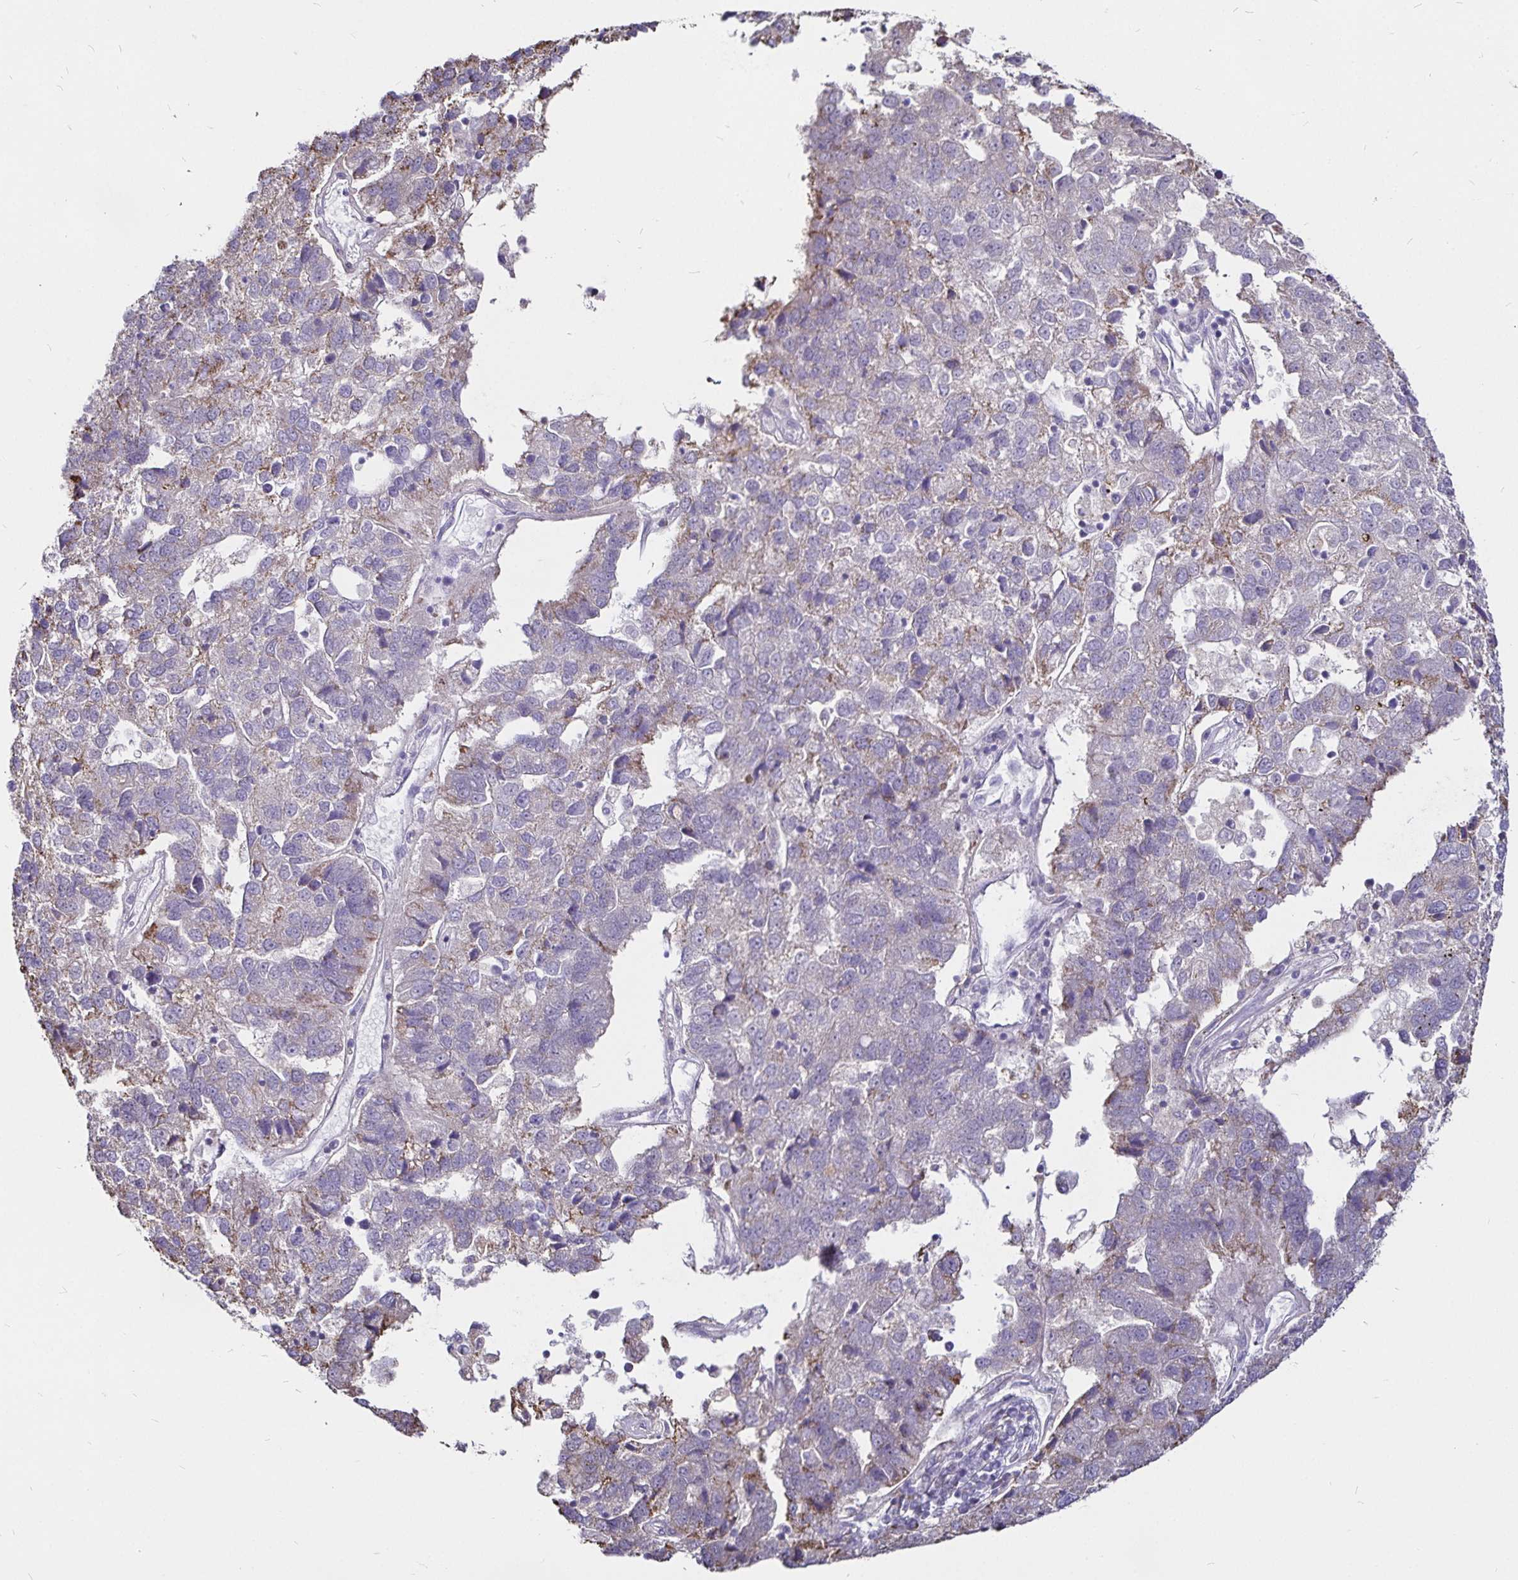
{"staining": {"intensity": "weak", "quantity": "<25%", "location": "cytoplasmic/membranous"}, "tissue": "pancreatic cancer", "cell_type": "Tumor cells", "image_type": "cancer", "snomed": [{"axis": "morphology", "description": "Adenocarcinoma, NOS"}, {"axis": "topography", "description": "Pancreas"}], "caption": "The image demonstrates no staining of tumor cells in pancreatic adenocarcinoma.", "gene": "PGAM2", "patient": {"sex": "female", "age": 61}}